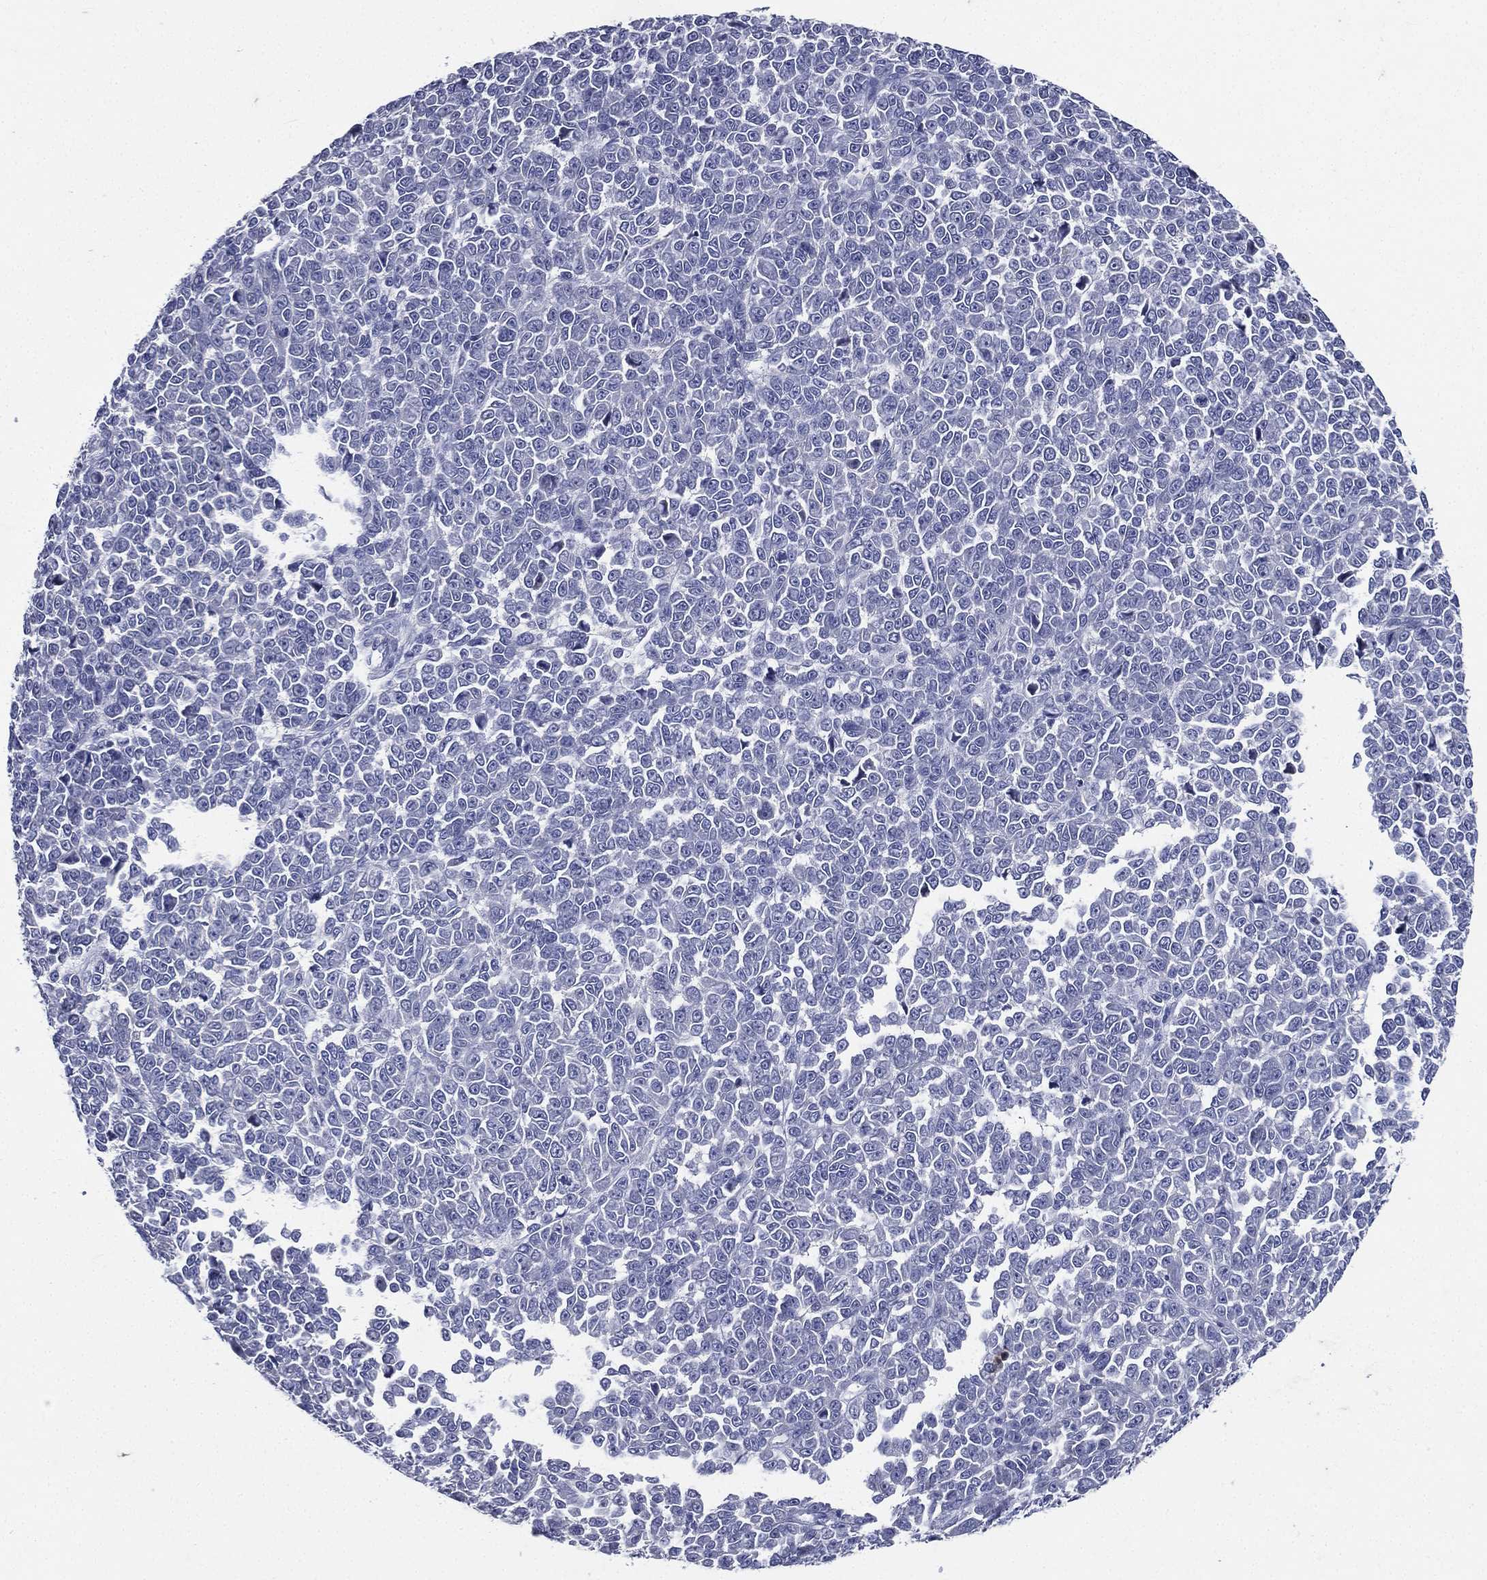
{"staining": {"intensity": "negative", "quantity": "none", "location": "none"}, "tissue": "melanoma", "cell_type": "Tumor cells", "image_type": "cancer", "snomed": [{"axis": "morphology", "description": "Malignant melanoma, NOS"}, {"axis": "topography", "description": "Skin"}], "caption": "An IHC histopathology image of malignant melanoma is shown. There is no staining in tumor cells of malignant melanoma.", "gene": "TGM1", "patient": {"sex": "female", "age": 95}}